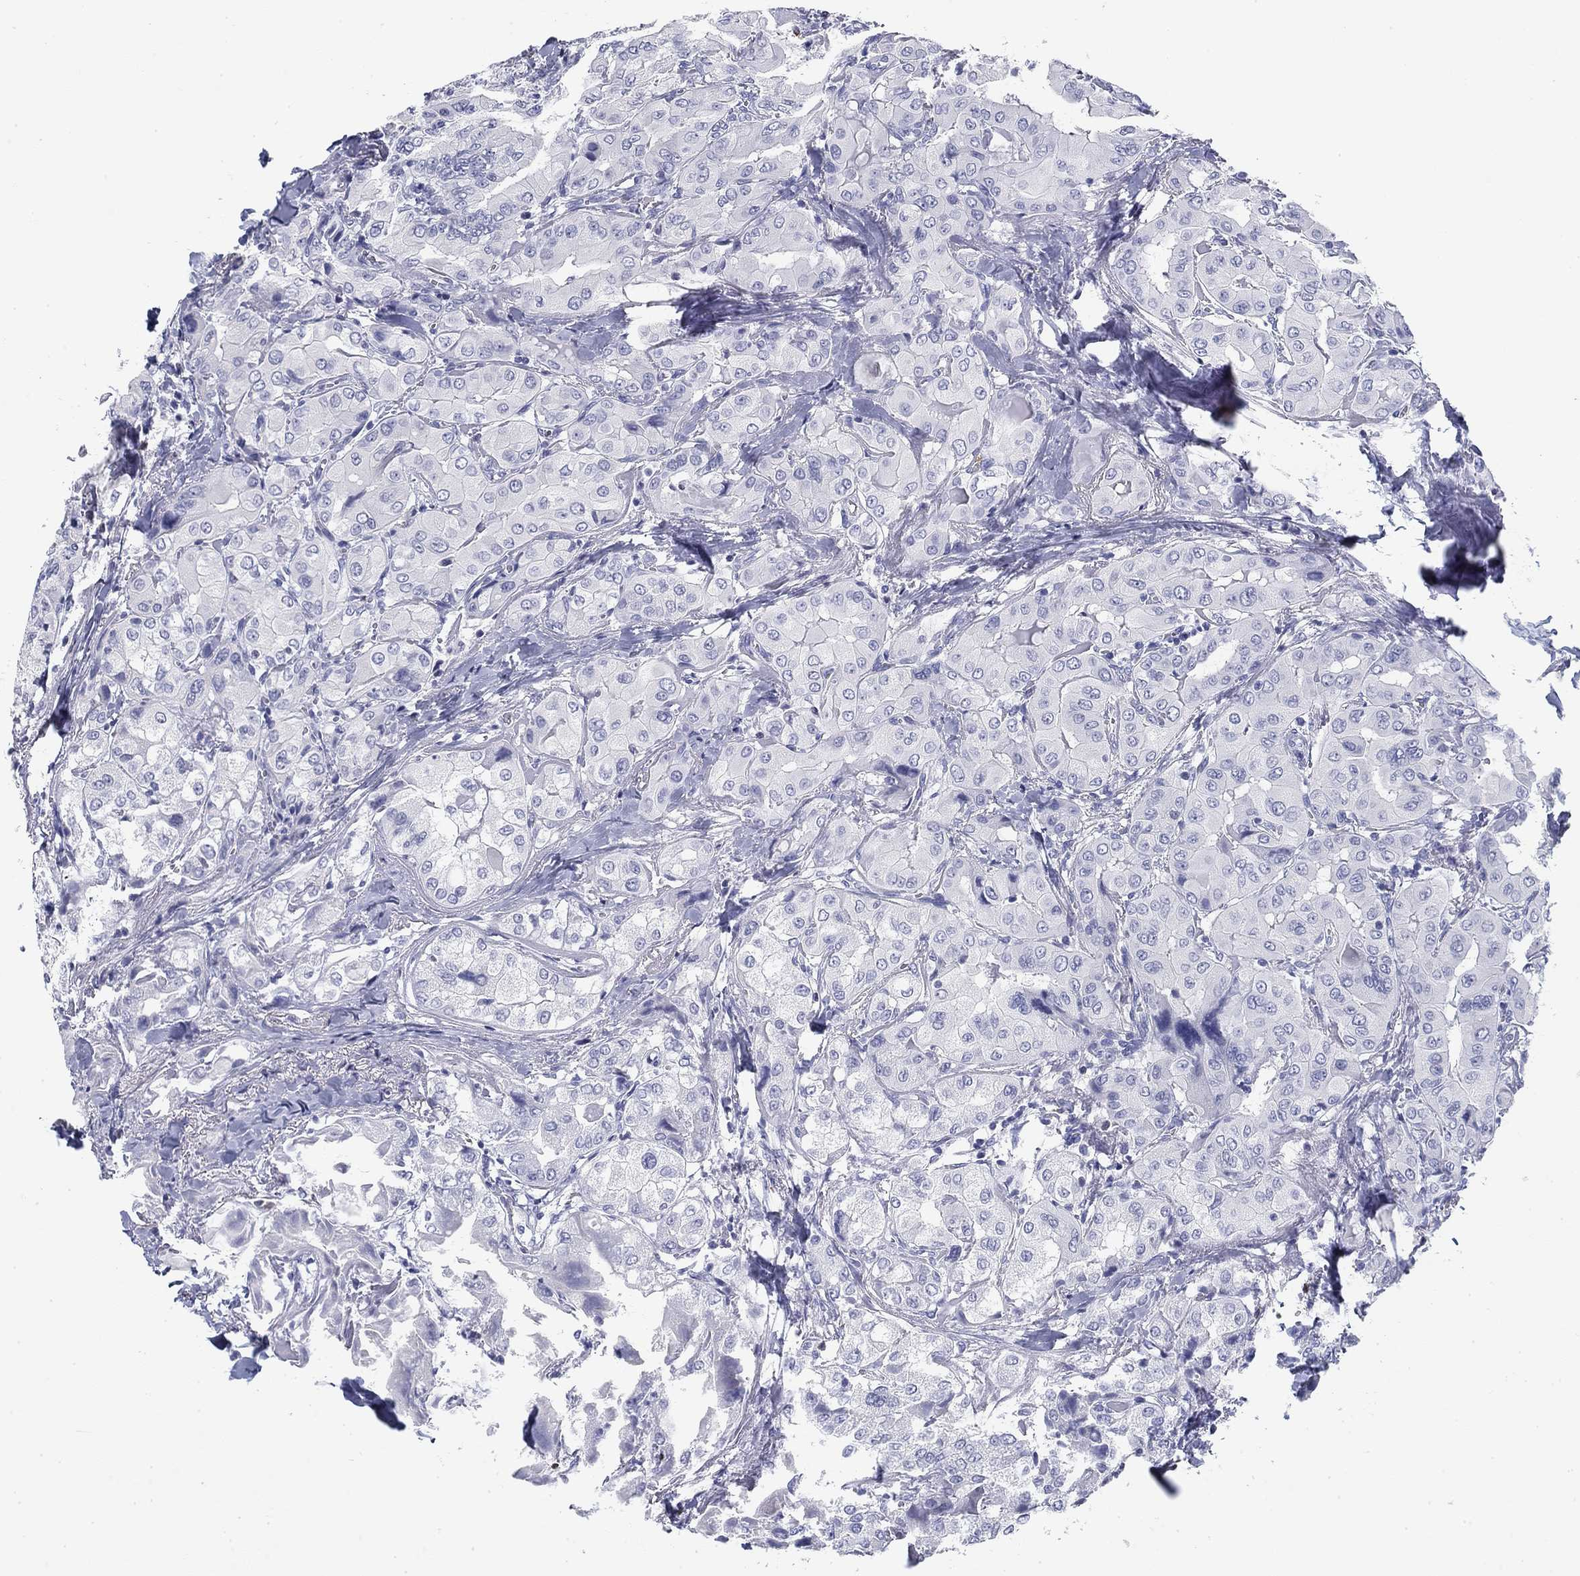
{"staining": {"intensity": "negative", "quantity": "none", "location": "none"}, "tissue": "thyroid cancer", "cell_type": "Tumor cells", "image_type": "cancer", "snomed": [{"axis": "morphology", "description": "Normal tissue, NOS"}, {"axis": "morphology", "description": "Papillary adenocarcinoma, NOS"}, {"axis": "topography", "description": "Thyroid gland"}], "caption": "Immunohistochemical staining of human papillary adenocarcinoma (thyroid) demonstrates no significant positivity in tumor cells. (DAB (3,3'-diaminobenzidine) IHC with hematoxylin counter stain).", "gene": "CD79B", "patient": {"sex": "female", "age": 66}}